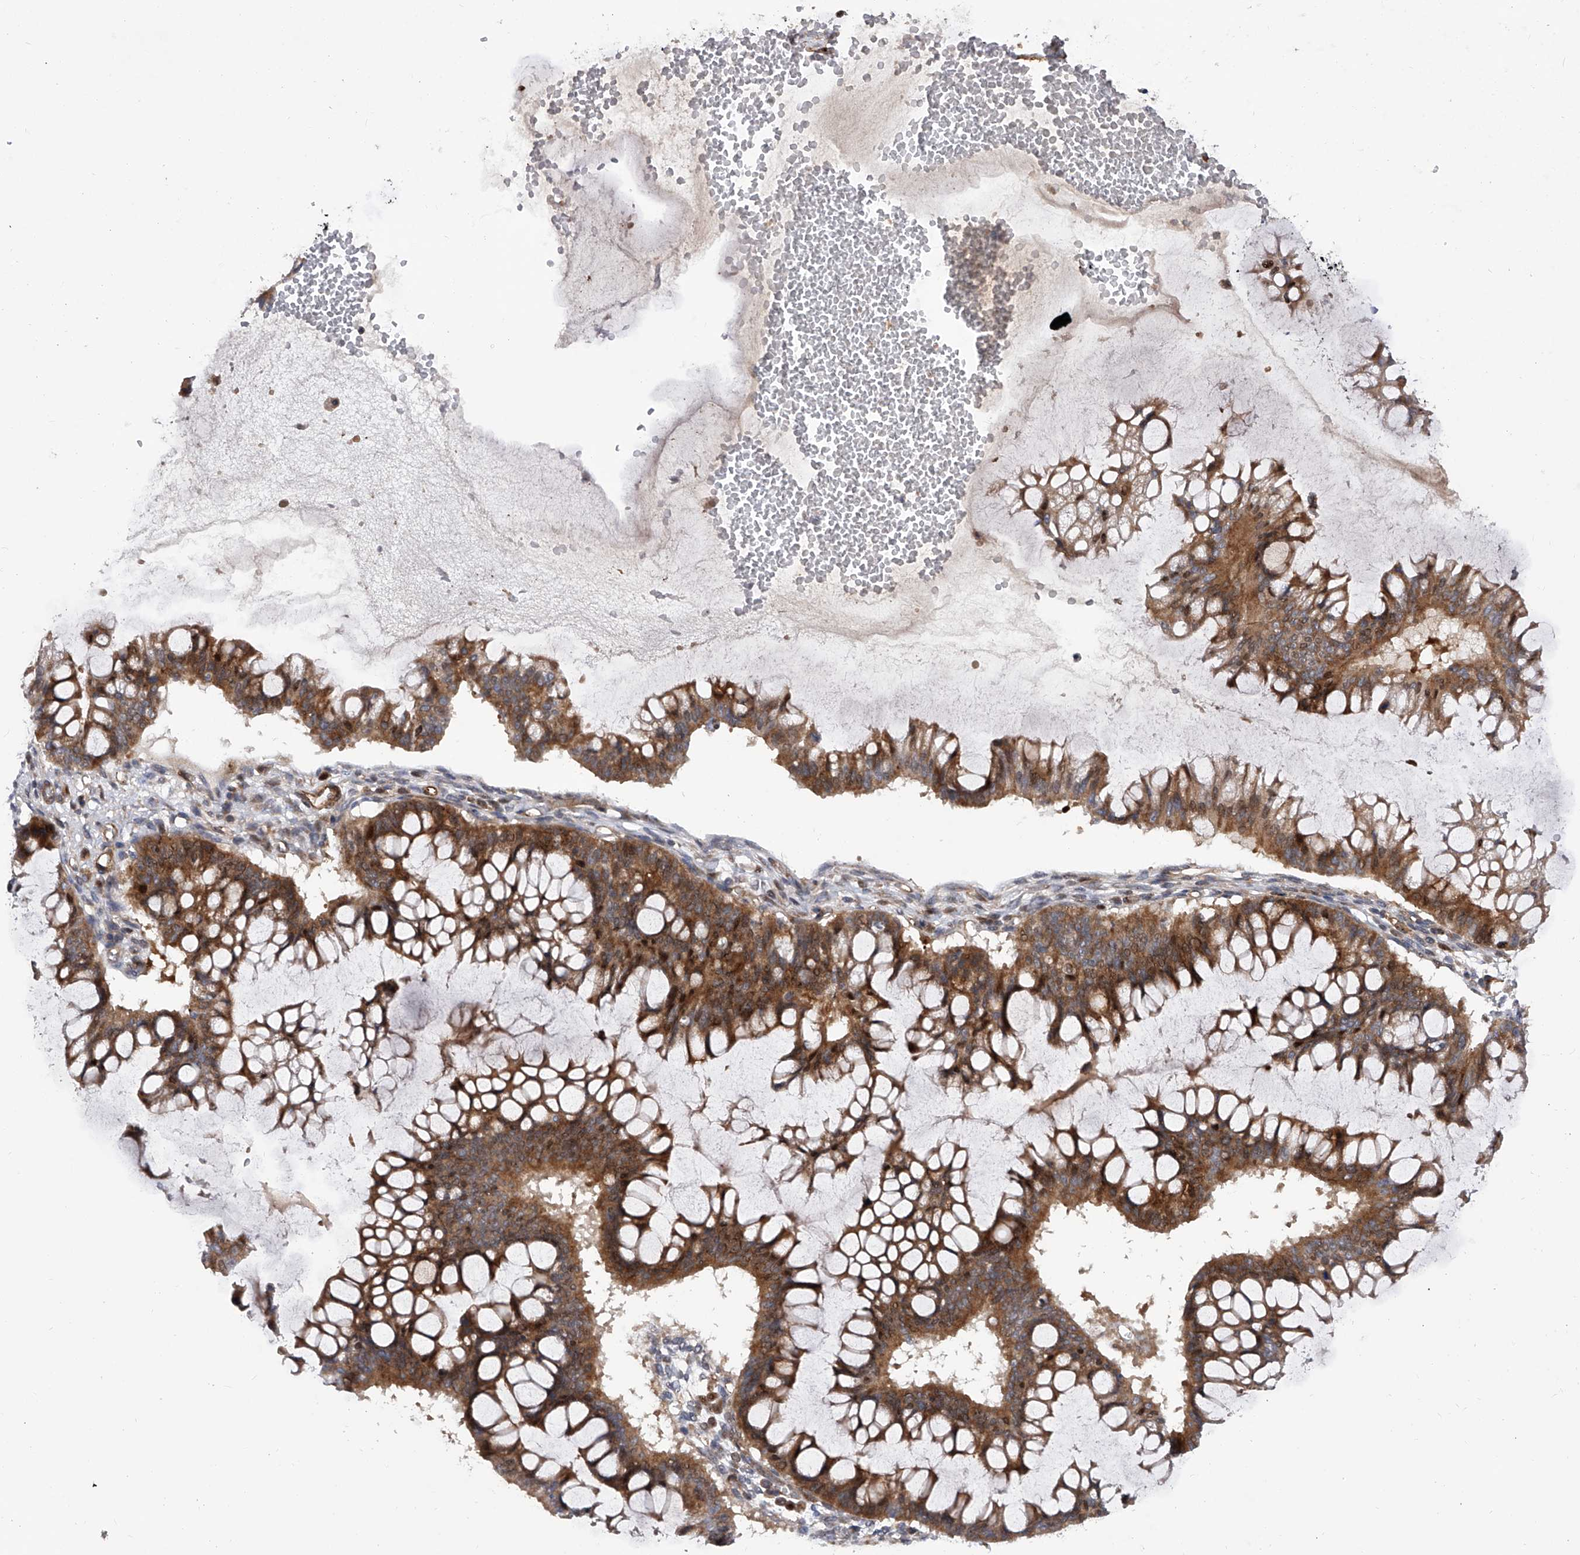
{"staining": {"intensity": "moderate", "quantity": ">75%", "location": "cytoplasmic/membranous"}, "tissue": "ovarian cancer", "cell_type": "Tumor cells", "image_type": "cancer", "snomed": [{"axis": "morphology", "description": "Cystadenocarcinoma, mucinous, NOS"}, {"axis": "topography", "description": "Ovary"}], "caption": "Immunohistochemical staining of ovarian cancer demonstrates medium levels of moderate cytoplasmic/membranous protein staining in approximately >75% of tumor cells.", "gene": "PDSS2", "patient": {"sex": "female", "age": 73}}